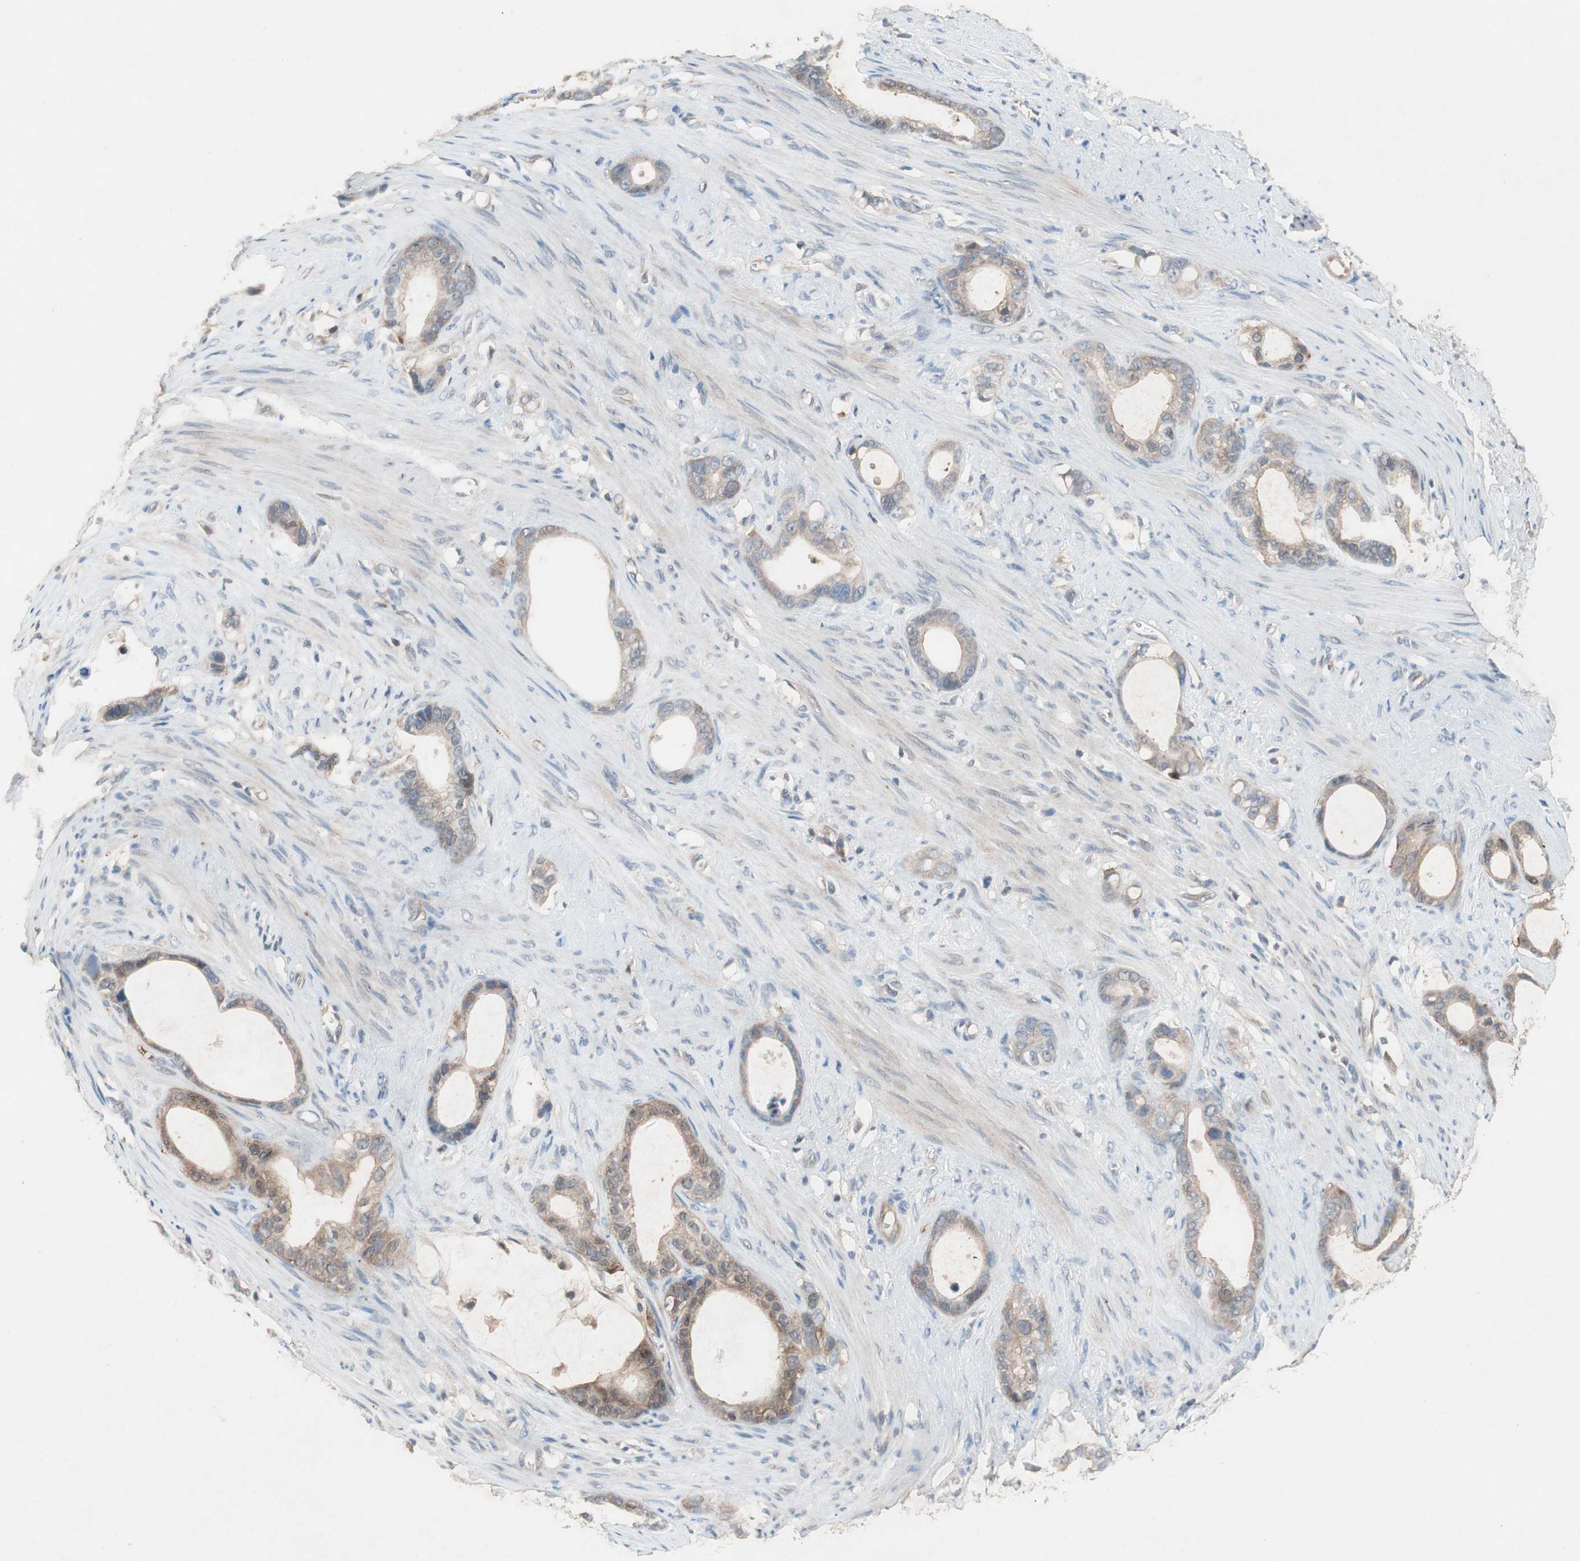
{"staining": {"intensity": "weak", "quantity": ">75%", "location": "cytoplasmic/membranous"}, "tissue": "stomach cancer", "cell_type": "Tumor cells", "image_type": "cancer", "snomed": [{"axis": "morphology", "description": "Adenocarcinoma, NOS"}, {"axis": "topography", "description": "Stomach"}], "caption": "Stomach cancer (adenocarcinoma) stained with immunohistochemistry (IHC) demonstrates weak cytoplasmic/membranous expression in about >75% of tumor cells. (brown staining indicates protein expression, while blue staining denotes nuclei).", "gene": "GALT", "patient": {"sex": "female", "age": 75}}